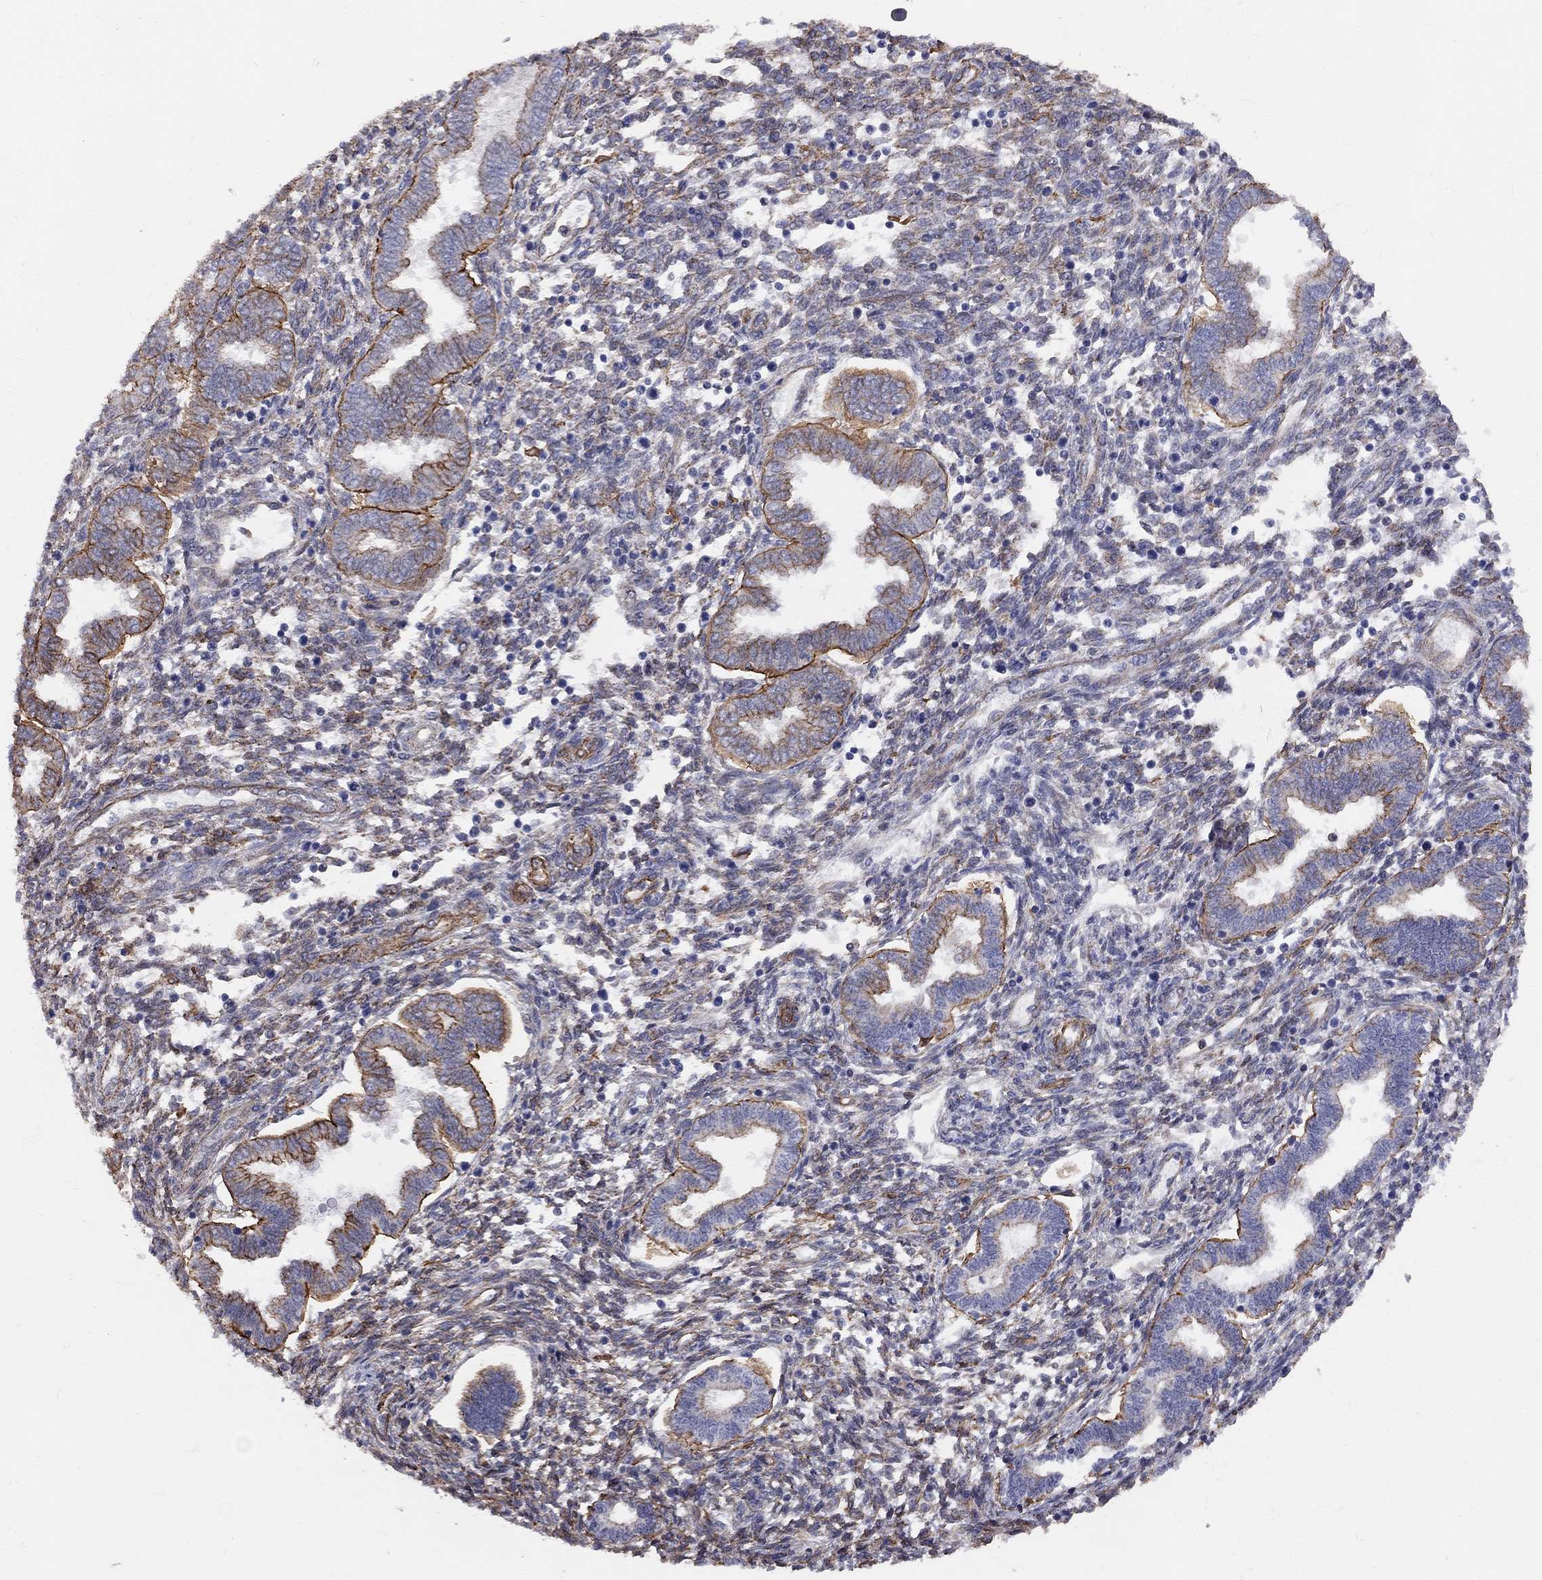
{"staining": {"intensity": "negative", "quantity": "none", "location": "none"}, "tissue": "endometrium", "cell_type": "Cells in endometrial stroma", "image_type": "normal", "snomed": [{"axis": "morphology", "description": "Normal tissue, NOS"}, {"axis": "topography", "description": "Endometrium"}], "caption": "An image of human endometrium is negative for staining in cells in endometrial stroma. (IHC, brightfield microscopy, high magnification).", "gene": "BICDL2", "patient": {"sex": "female", "age": 42}}